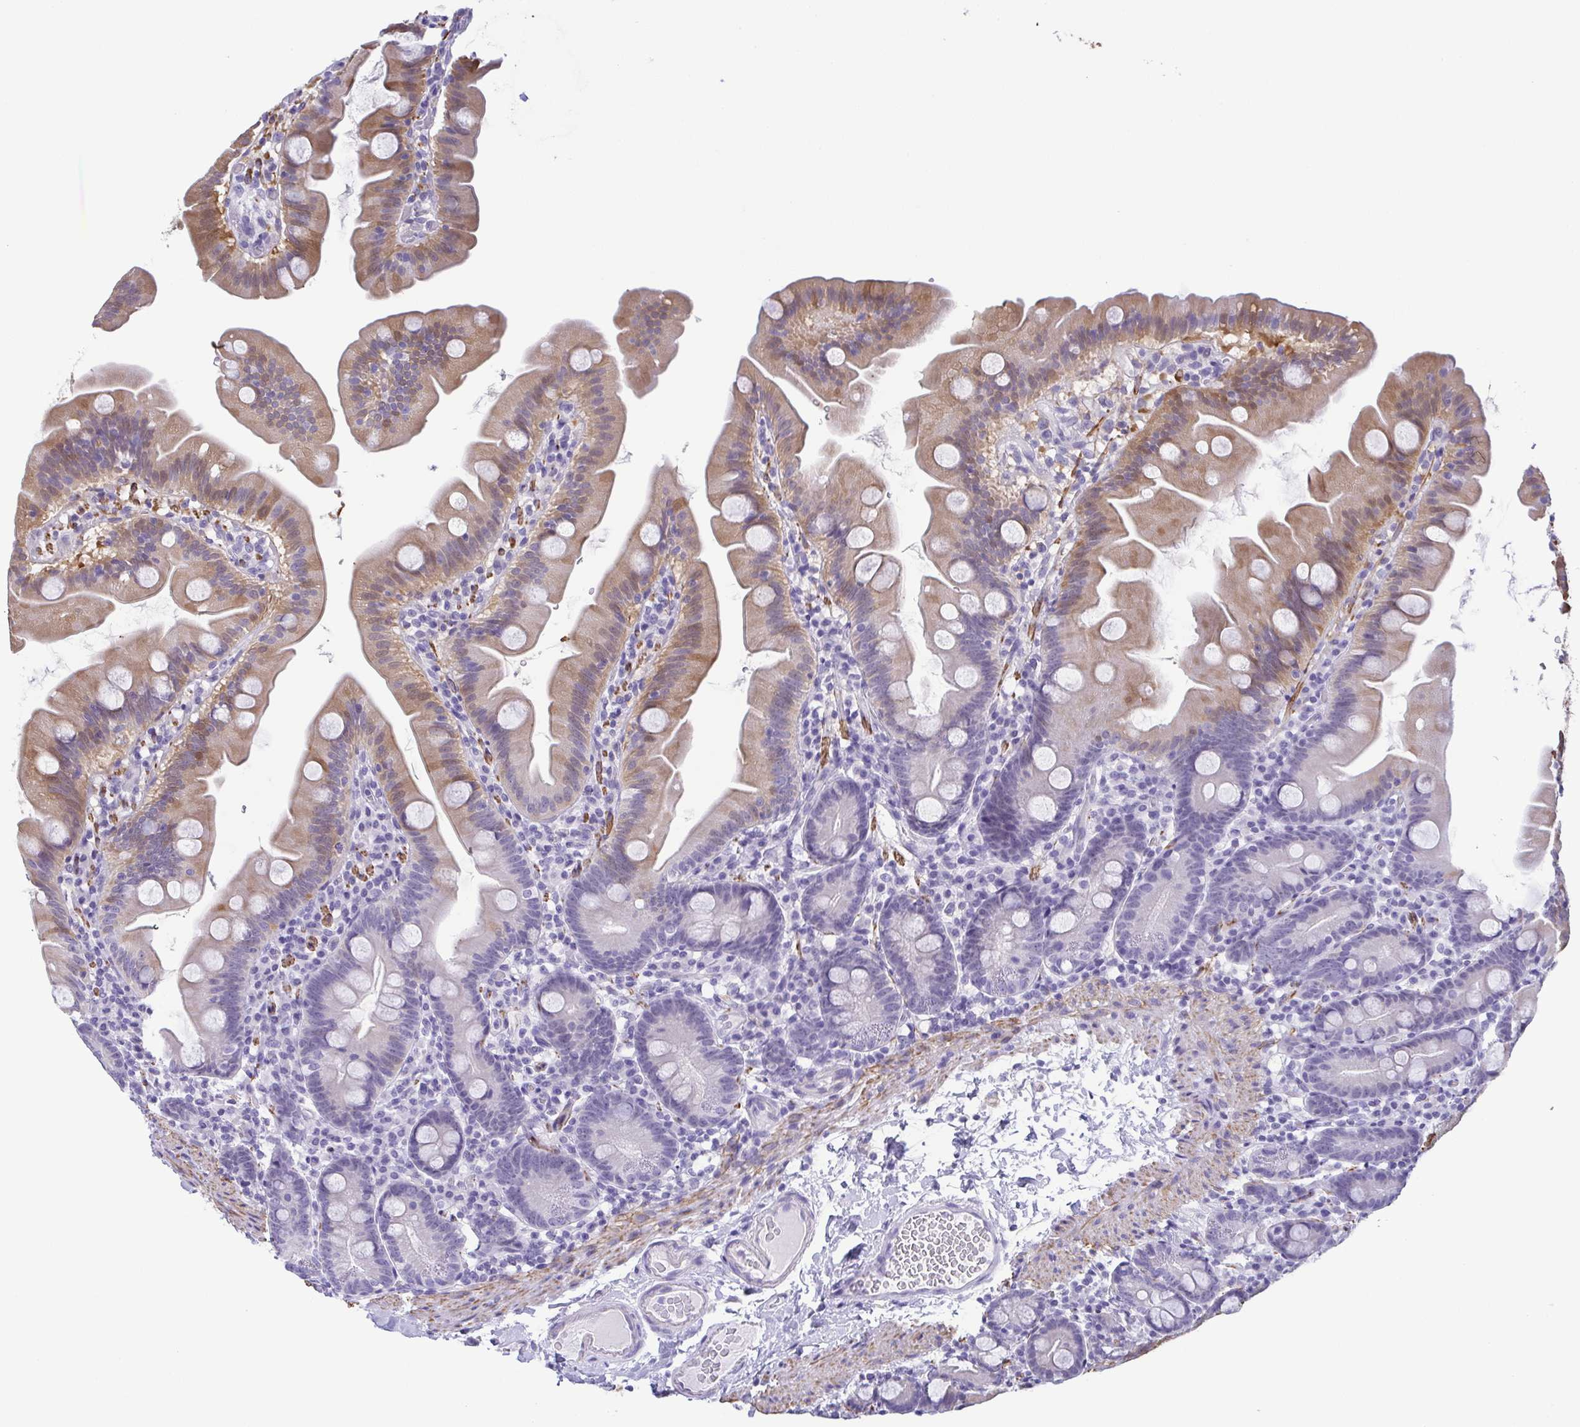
{"staining": {"intensity": "weak", "quantity": "25%-75%", "location": "cytoplasmic/membranous"}, "tissue": "small intestine", "cell_type": "Glandular cells", "image_type": "normal", "snomed": [{"axis": "morphology", "description": "Normal tissue, NOS"}, {"axis": "topography", "description": "Small intestine"}], "caption": "Immunohistochemical staining of unremarkable small intestine demonstrates low levels of weak cytoplasmic/membranous staining in approximately 25%-75% of glandular cells.", "gene": "MYL7", "patient": {"sex": "female", "age": 68}}